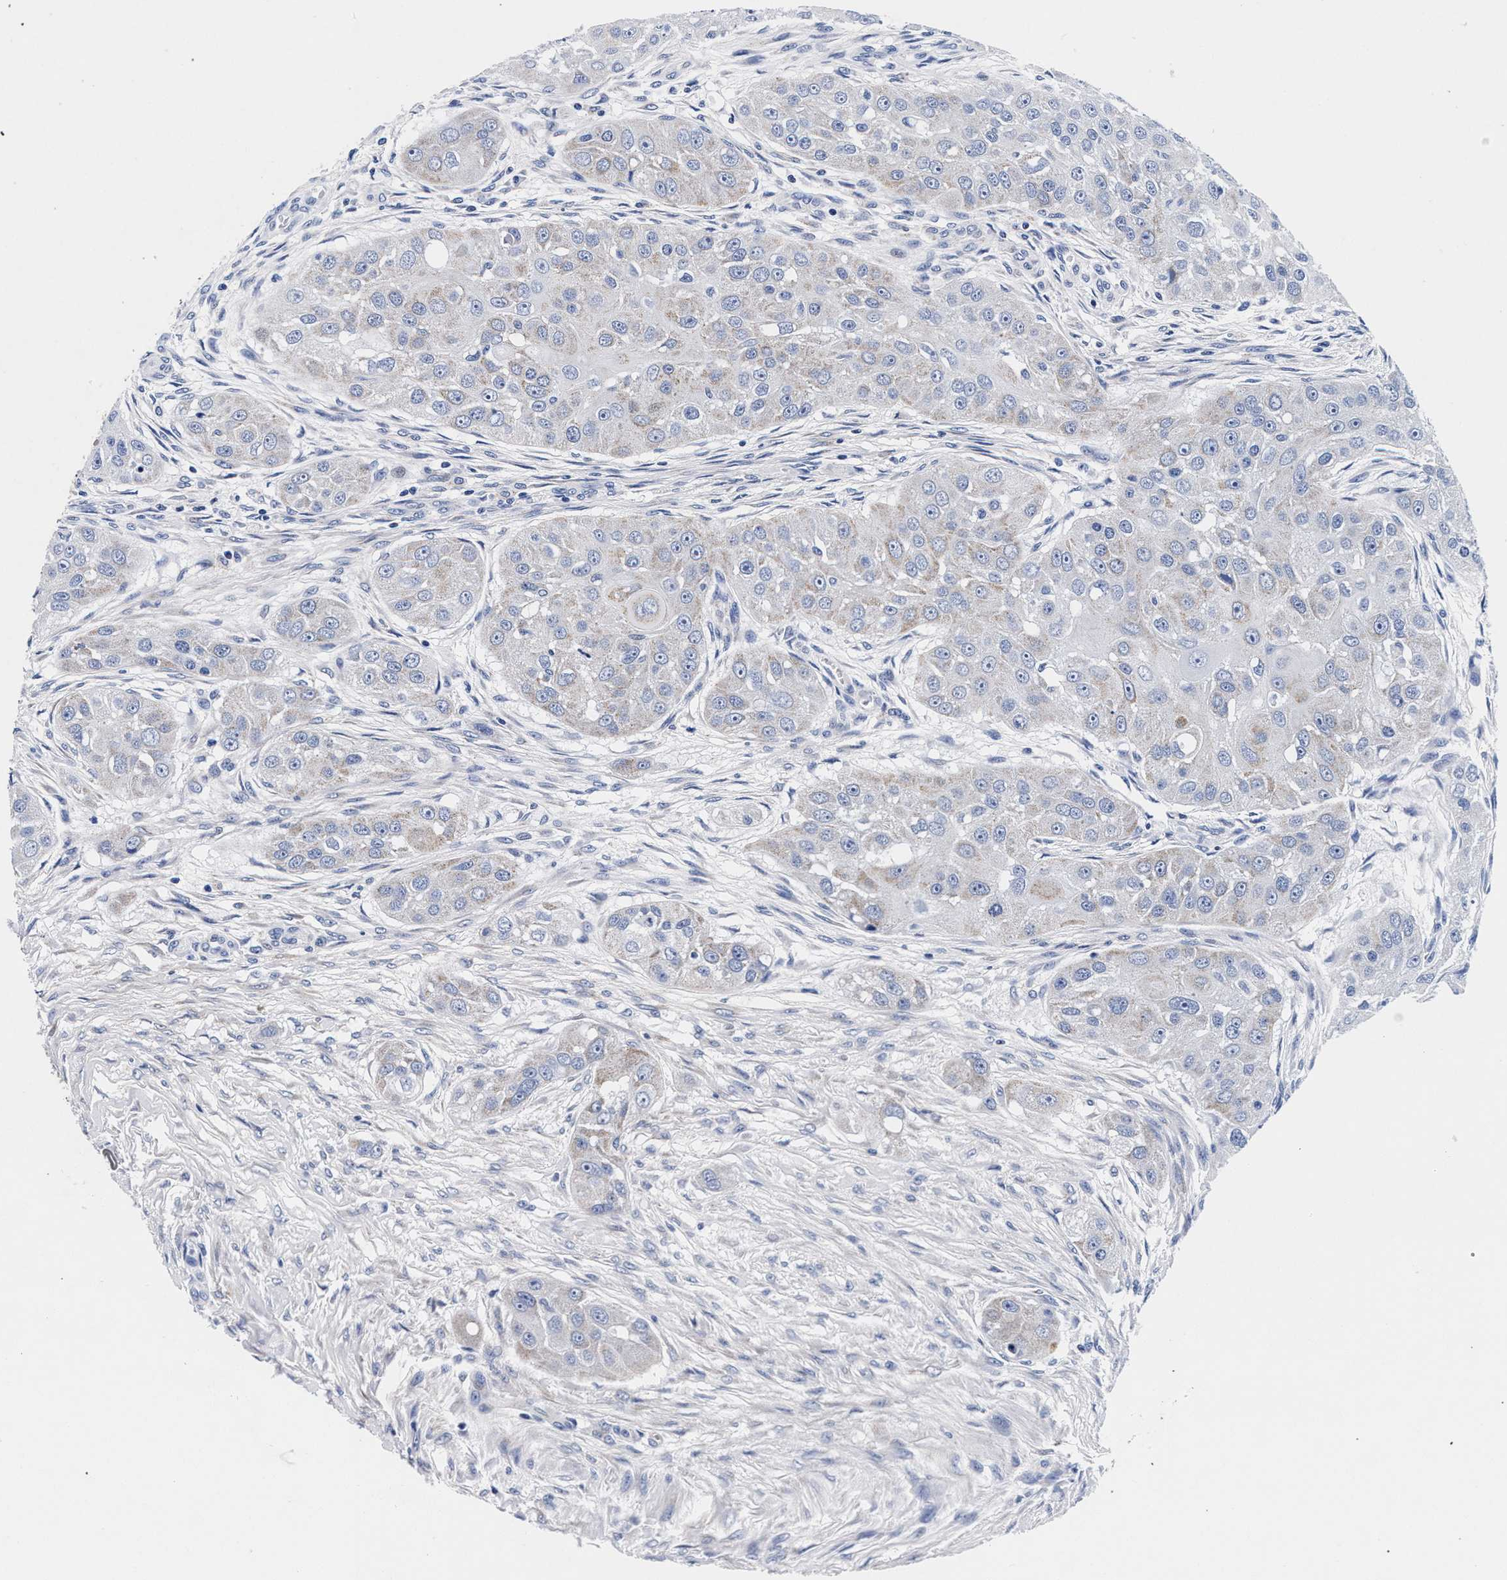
{"staining": {"intensity": "negative", "quantity": "none", "location": "none"}, "tissue": "head and neck cancer", "cell_type": "Tumor cells", "image_type": "cancer", "snomed": [{"axis": "morphology", "description": "Normal tissue, NOS"}, {"axis": "morphology", "description": "Squamous cell carcinoma, NOS"}, {"axis": "topography", "description": "Skeletal muscle"}, {"axis": "topography", "description": "Head-Neck"}], "caption": "A high-resolution photomicrograph shows IHC staining of head and neck cancer, which exhibits no significant positivity in tumor cells.", "gene": "RAB3B", "patient": {"sex": "male", "age": 51}}